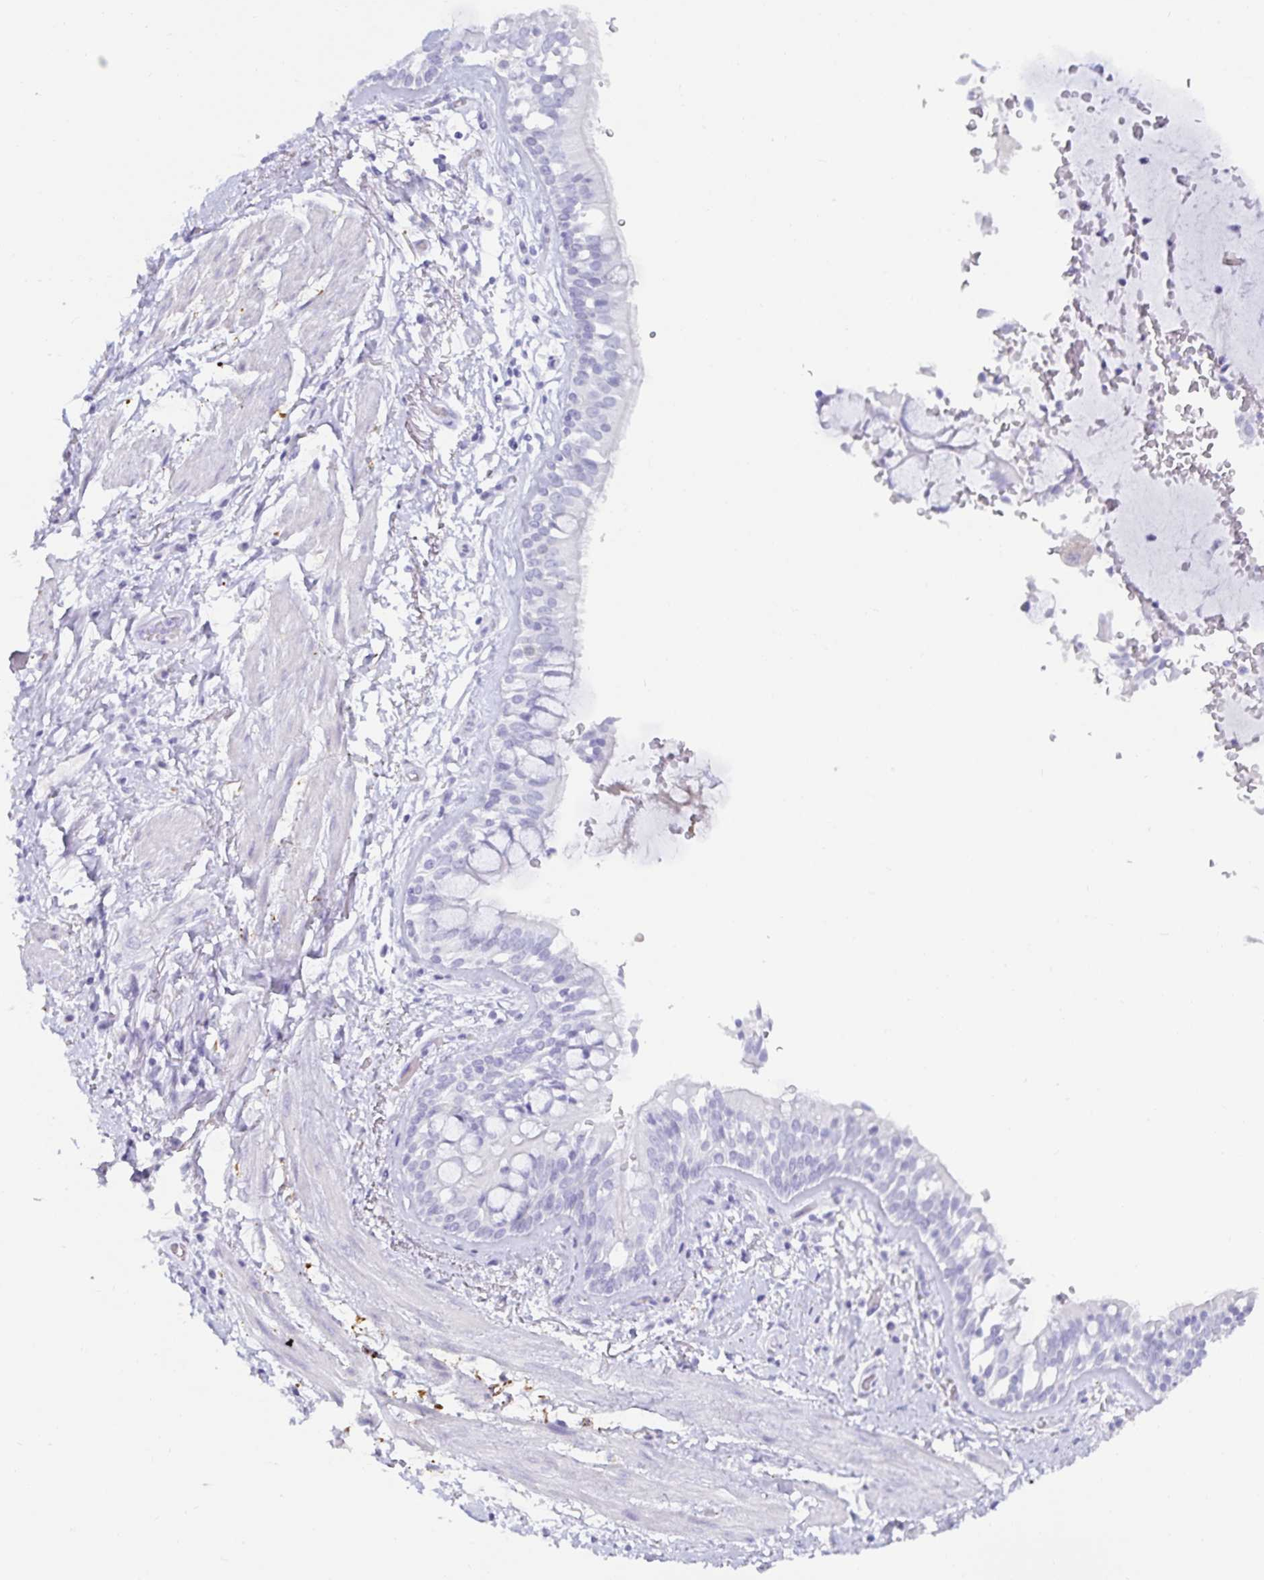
{"staining": {"intensity": "negative", "quantity": "none", "location": "none"}, "tissue": "adipose tissue", "cell_type": "Adipocytes", "image_type": "normal", "snomed": [{"axis": "morphology", "description": "Normal tissue, NOS"}, {"axis": "morphology", "description": "Degeneration, NOS"}, {"axis": "topography", "description": "Cartilage tissue"}, {"axis": "topography", "description": "Lung"}], "caption": "This histopathology image is of benign adipose tissue stained with immunohistochemistry to label a protein in brown with the nuclei are counter-stained blue. There is no positivity in adipocytes. (DAB immunohistochemistry (IHC), high magnification).", "gene": "MON2", "patient": {"sex": "female", "age": 61}}